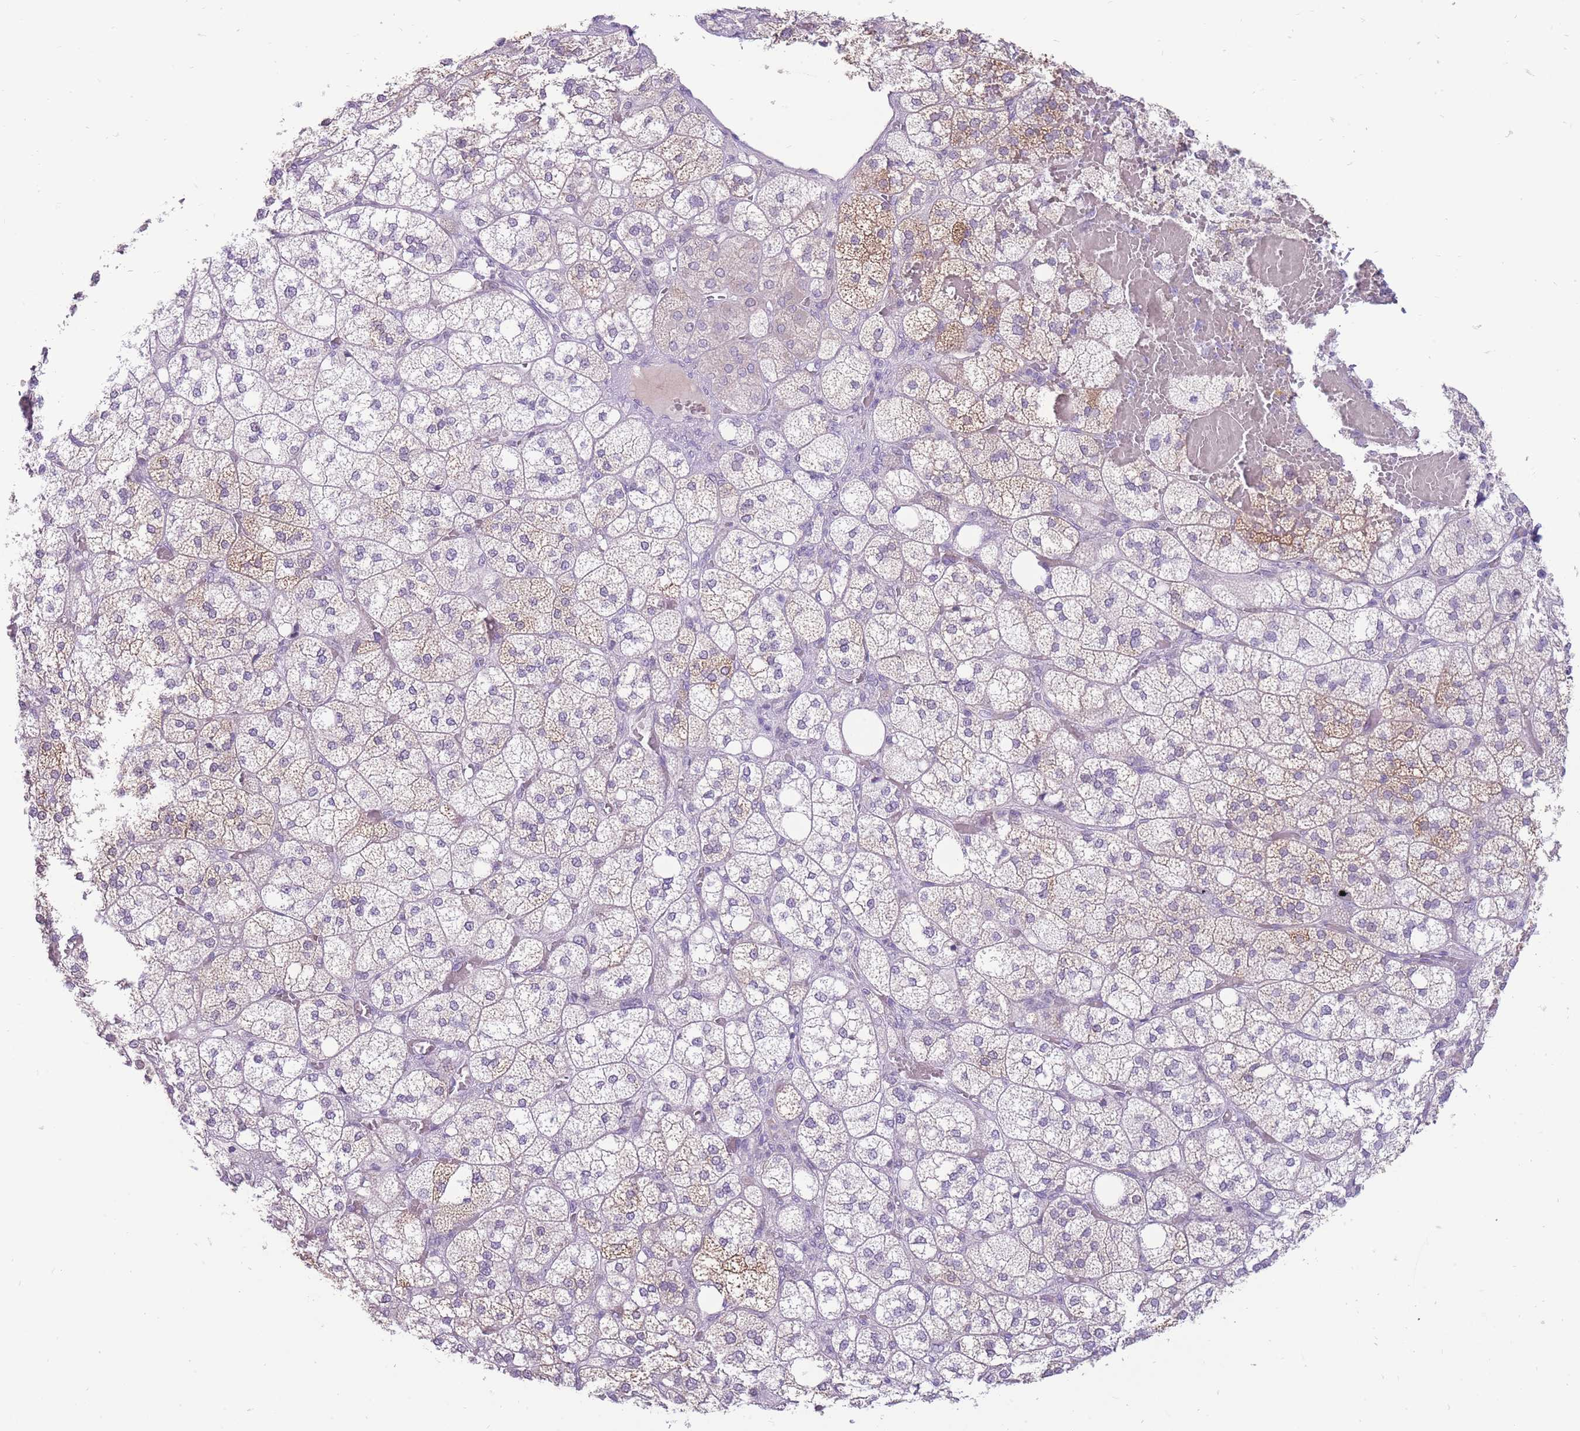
{"staining": {"intensity": "moderate", "quantity": "25%-75%", "location": "cytoplasmic/membranous"}, "tissue": "adrenal gland", "cell_type": "Glandular cells", "image_type": "normal", "snomed": [{"axis": "morphology", "description": "Normal tissue, NOS"}, {"axis": "topography", "description": "Adrenal gland"}], "caption": "Moderate cytoplasmic/membranous protein staining is identified in about 25%-75% of glandular cells in adrenal gland.", "gene": "ERICH4", "patient": {"sex": "male", "age": 61}}